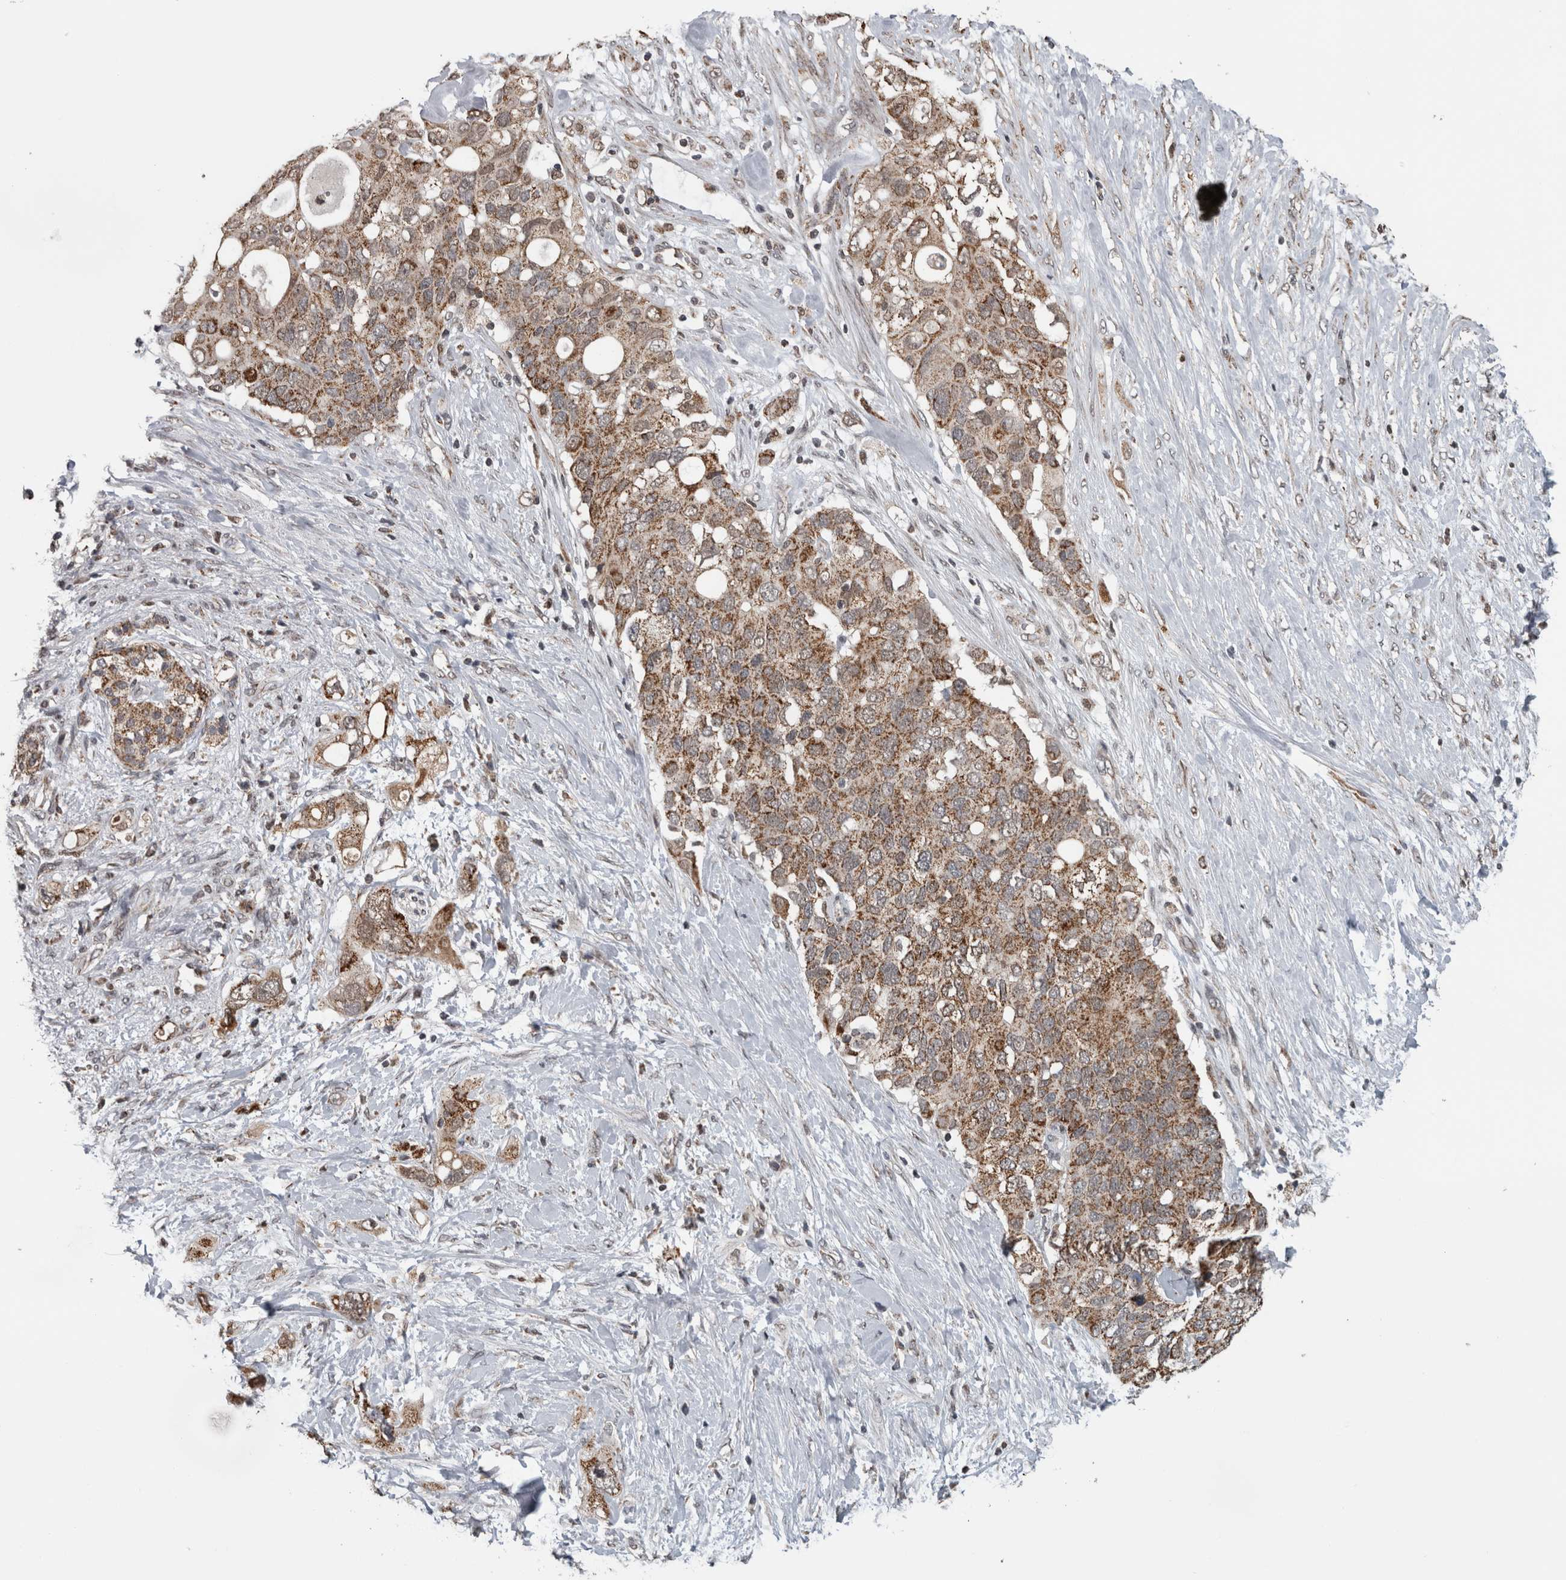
{"staining": {"intensity": "moderate", "quantity": ">75%", "location": "cytoplasmic/membranous"}, "tissue": "pancreatic cancer", "cell_type": "Tumor cells", "image_type": "cancer", "snomed": [{"axis": "morphology", "description": "Adenocarcinoma, NOS"}, {"axis": "topography", "description": "Pancreas"}], "caption": "An immunohistochemistry (IHC) histopathology image of neoplastic tissue is shown. Protein staining in brown highlights moderate cytoplasmic/membranous positivity in pancreatic adenocarcinoma within tumor cells. (brown staining indicates protein expression, while blue staining denotes nuclei).", "gene": "OR2K2", "patient": {"sex": "female", "age": 56}}